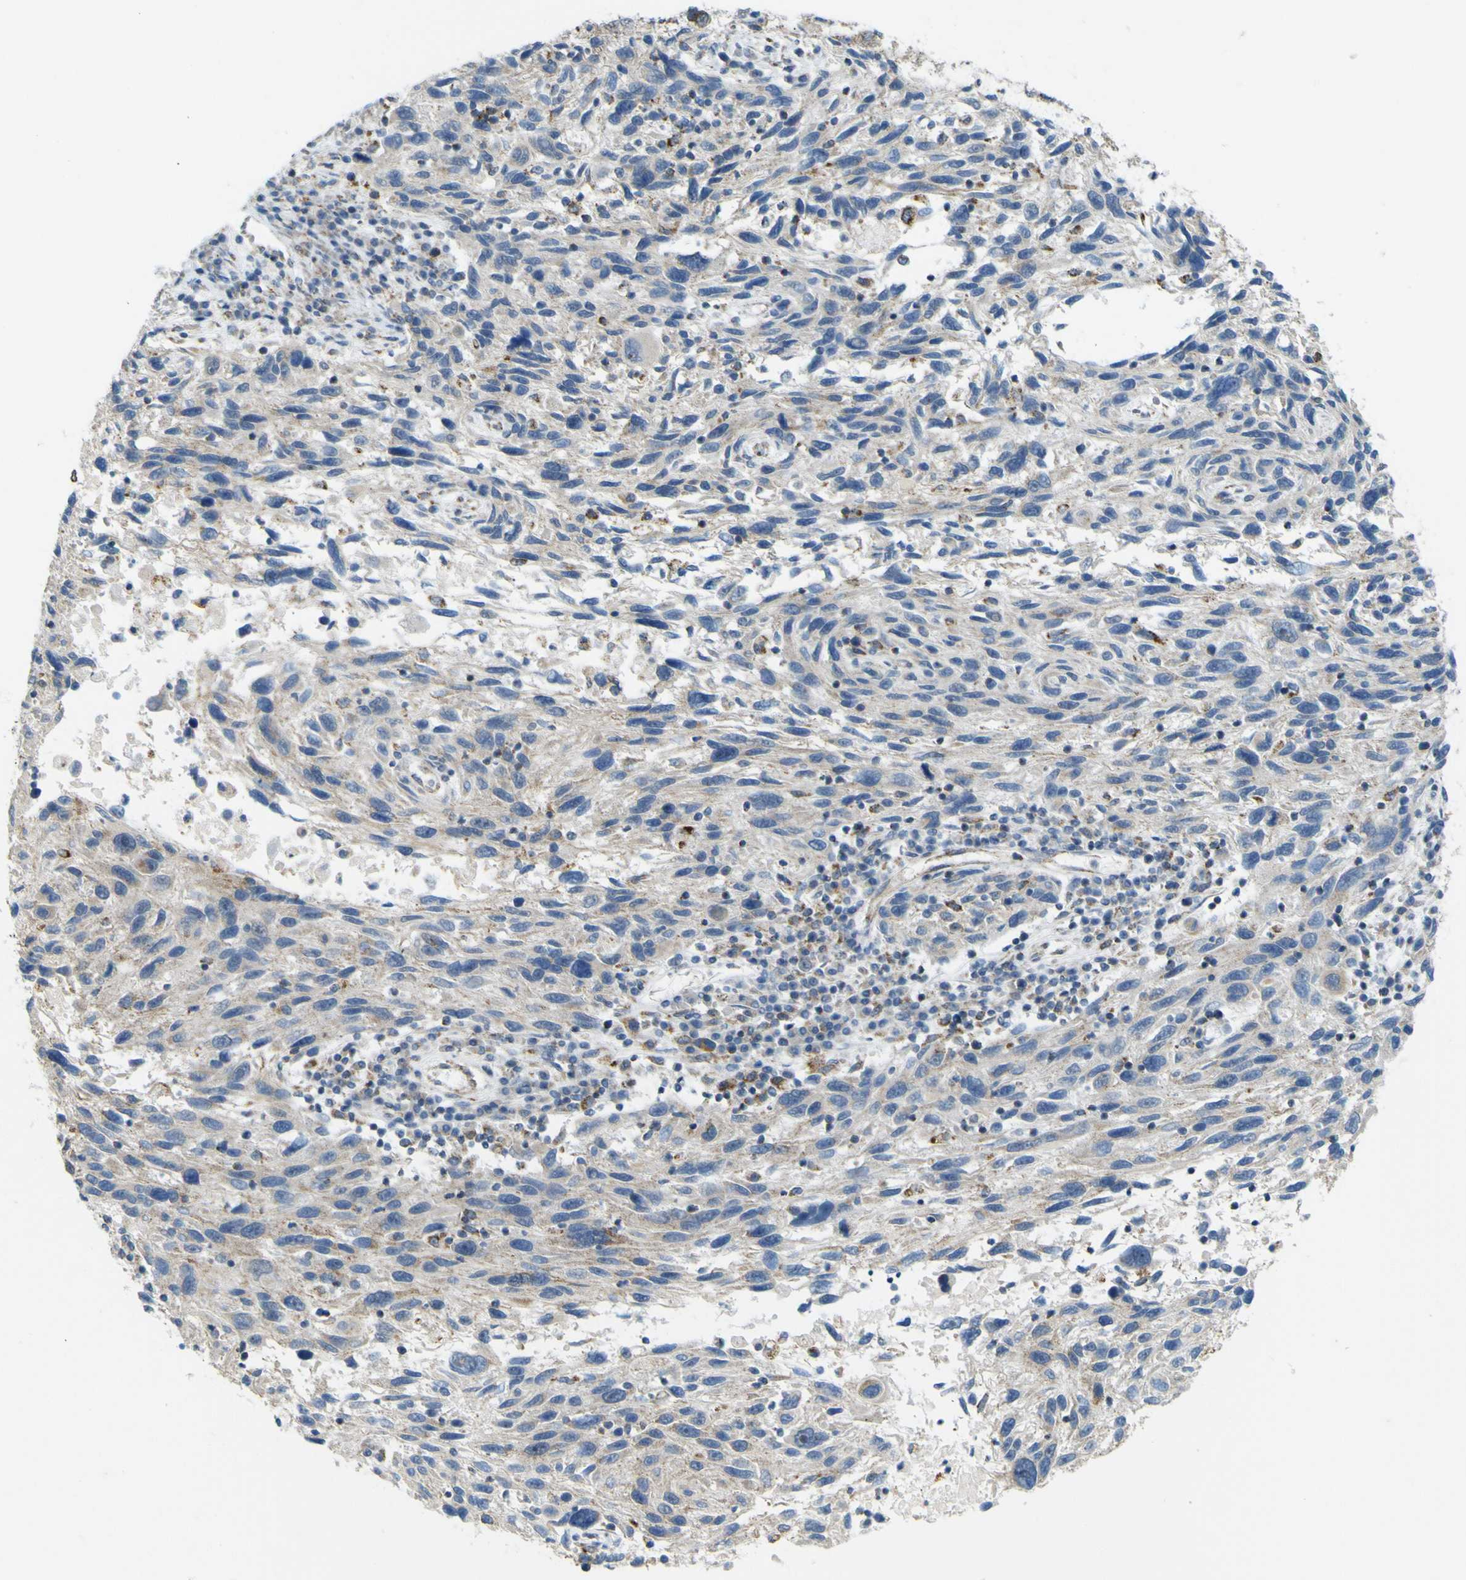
{"staining": {"intensity": "weak", "quantity": "25%-75%", "location": "cytoplasmic/membranous"}, "tissue": "melanoma", "cell_type": "Tumor cells", "image_type": "cancer", "snomed": [{"axis": "morphology", "description": "Malignant melanoma, NOS"}, {"axis": "topography", "description": "Skin"}], "caption": "High-power microscopy captured an IHC image of melanoma, revealing weak cytoplasmic/membranous positivity in approximately 25%-75% of tumor cells. (DAB (3,3'-diaminobenzidine) IHC, brown staining for protein, blue staining for nuclei).", "gene": "ACBD5", "patient": {"sex": "male", "age": 53}}